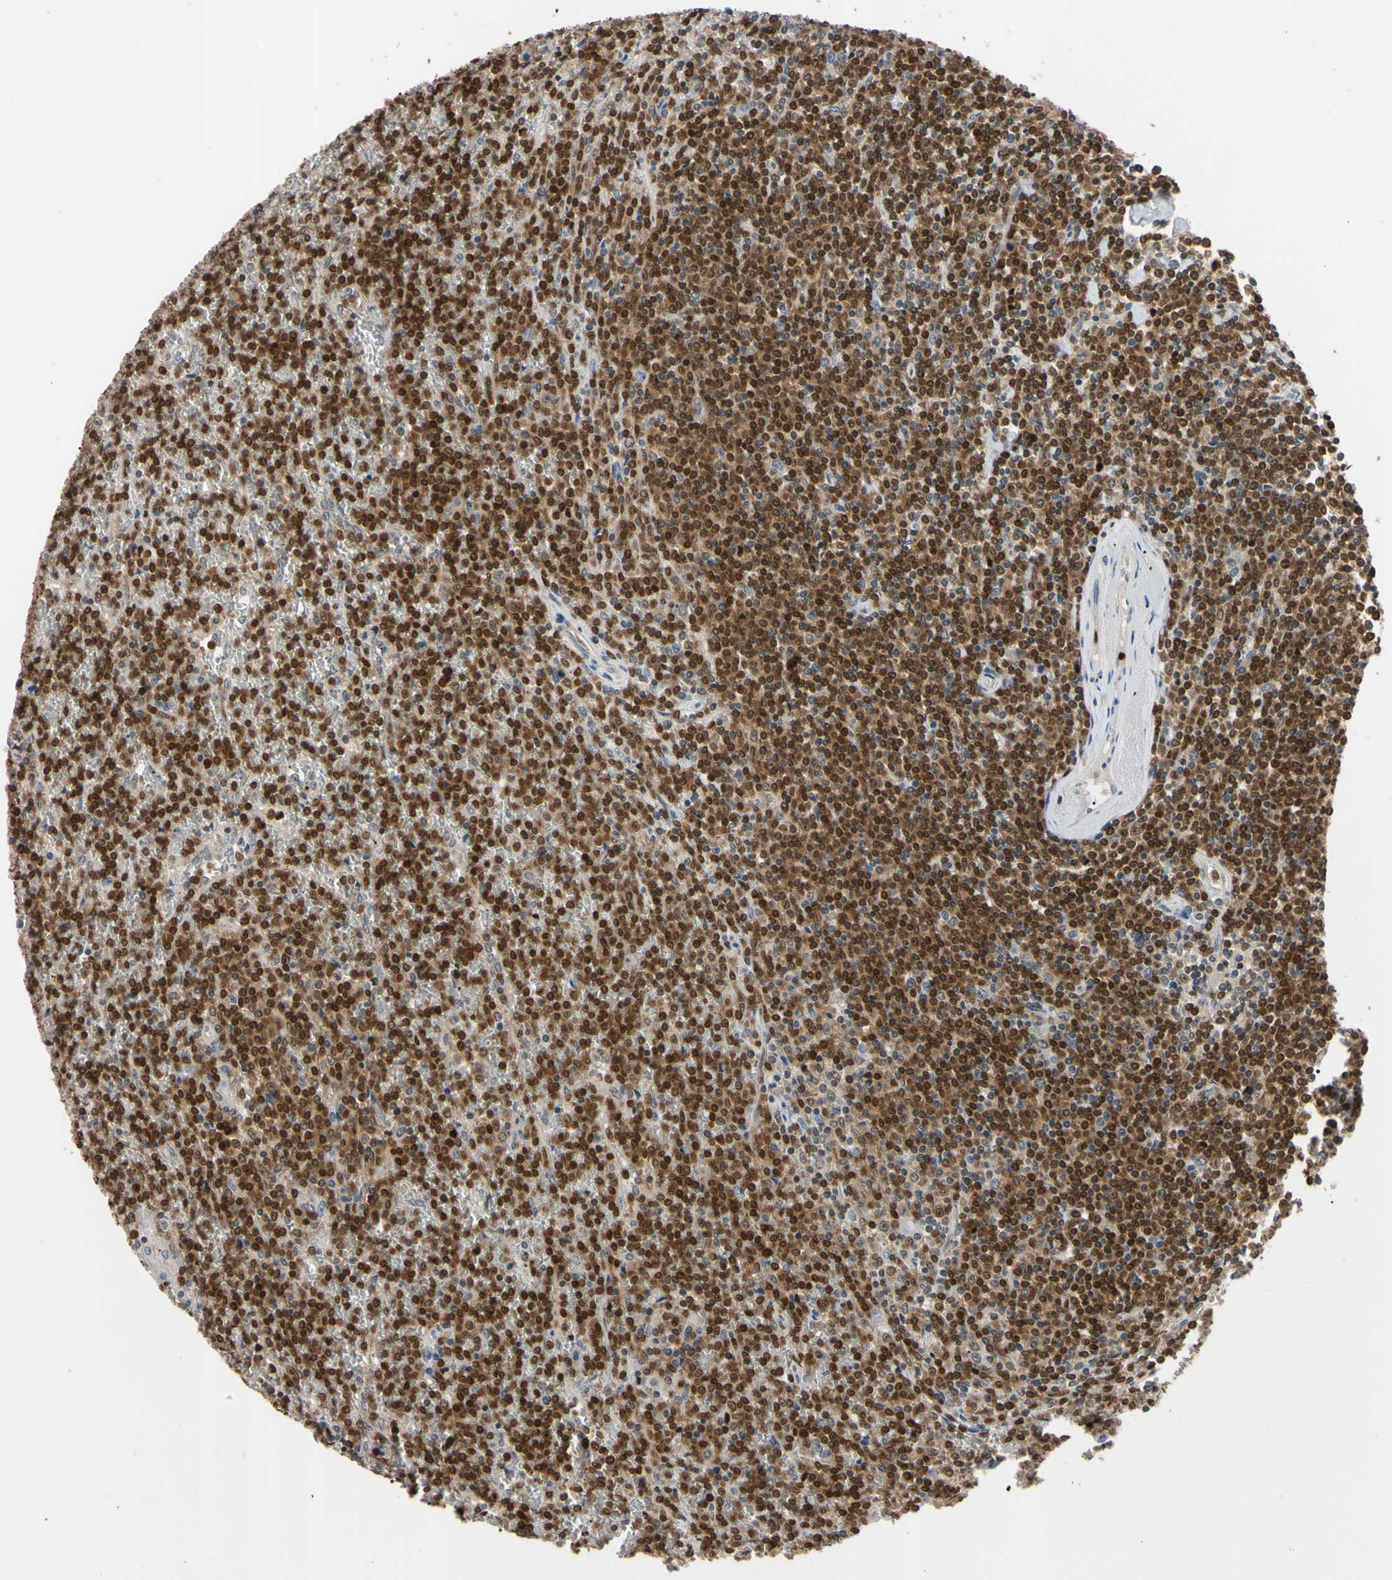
{"staining": {"intensity": "strong", "quantity": ">75%", "location": "nuclear"}, "tissue": "lymphoma", "cell_type": "Tumor cells", "image_type": "cancer", "snomed": [{"axis": "morphology", "description": "Malignant lymphoma, non-Hodgkin's type, Low grade"}, {"axis": "topography", "description": "Spleen"}], "caption": "Immunohistochemistry (IHC) staining of malignant lymphoma, non-Hodgkin's type (low-grade), which exhibits high levels of strong nuclear staining in about >75% of tumor cells indicating strong nuclear protein staining. The staining was performed using DAB (3,3'-diaminobenzidine) (brown) for protein detection and nuclei were counterstained in hematoxylin (blue).", "gene": "UBE2I", "patient": {"sex": "female", "age": 19}}